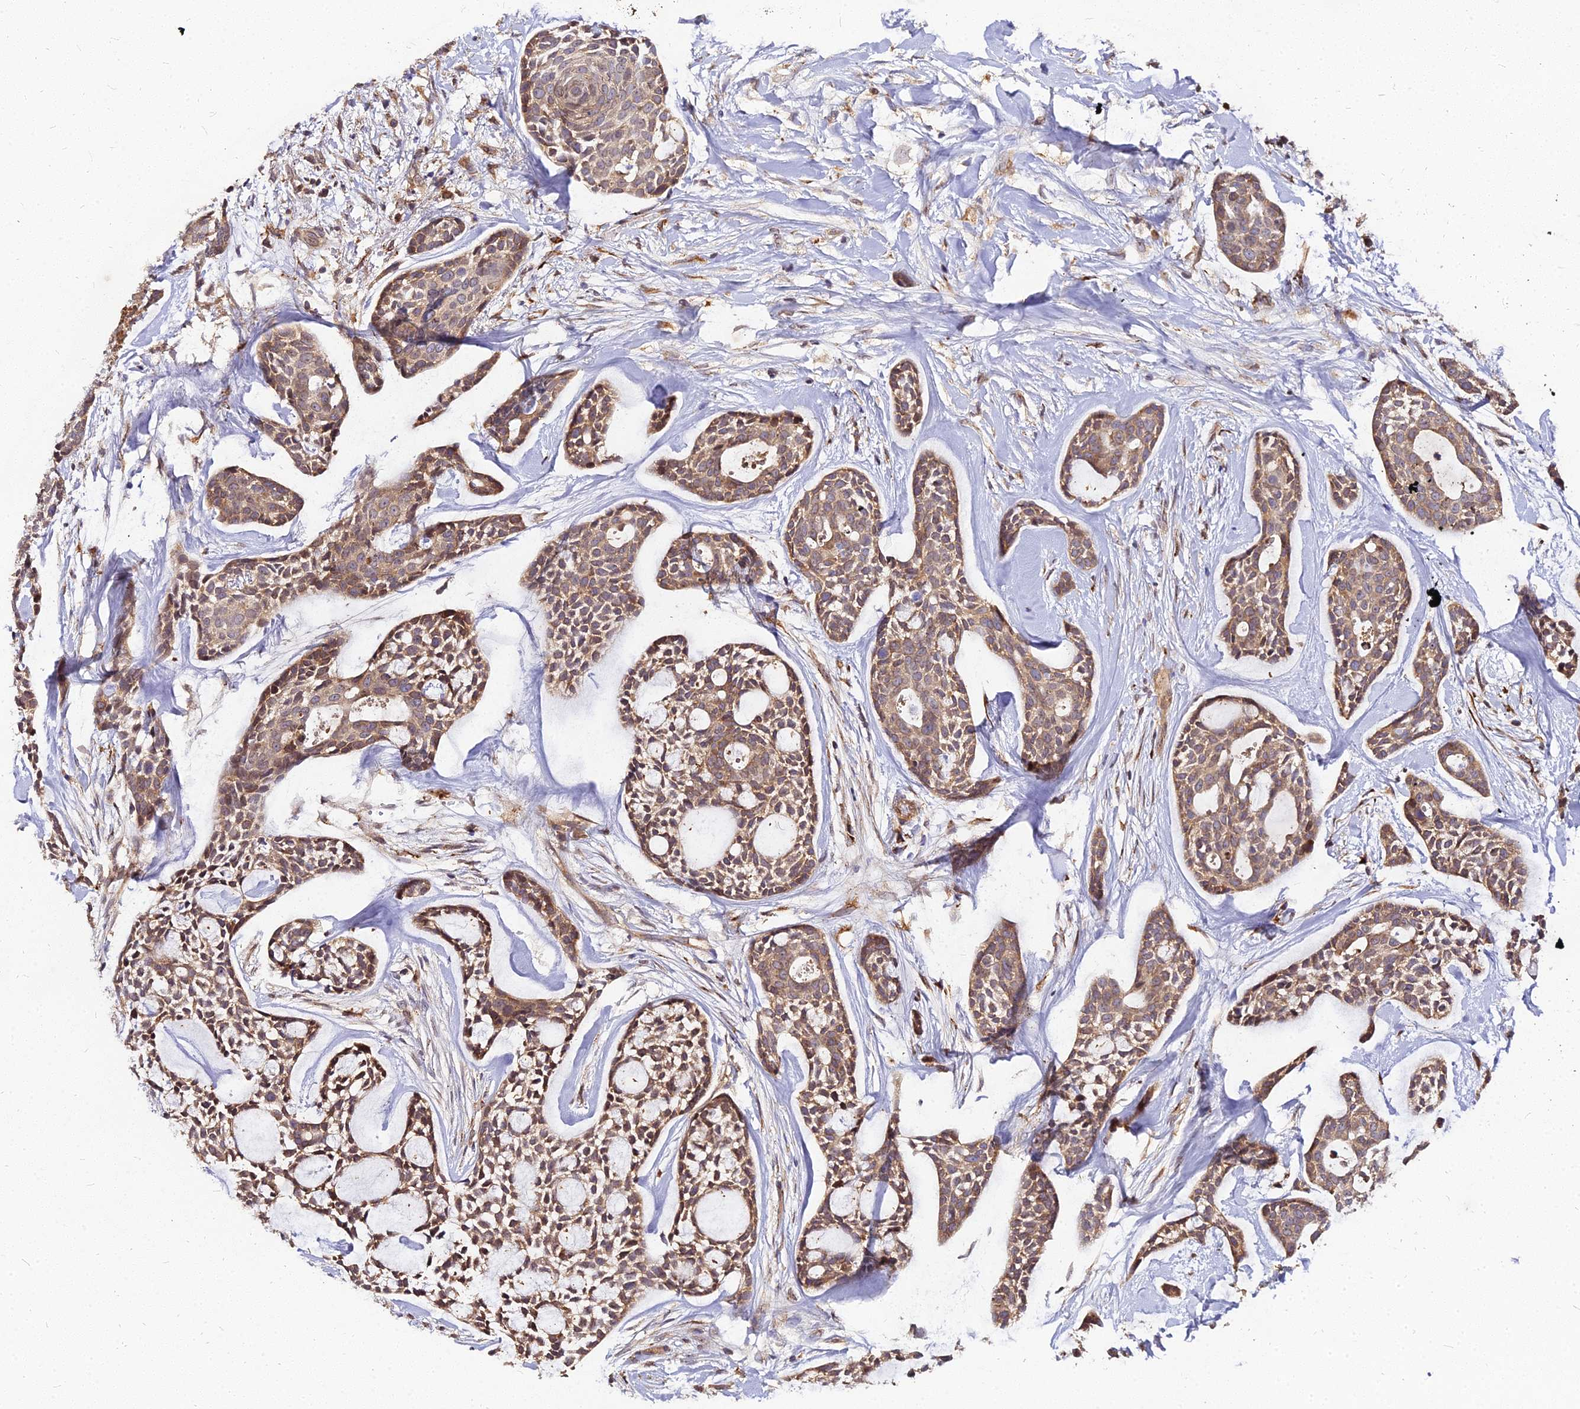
{"staining": {"intensity": "moderate", "quantity": ">75%", "location": "cytoplasmic/membranous"}, "tissue": "head and neck cancer", "cell_type": "Tumor cells", "image_type": "cancer", "snomed": [{"axis": "morphology", "description": "Adenocarcinoma, NOS"}, {"axis": "topography", "description": "Subcutis"}, {"axis": "topography", "description": "Head-Neck"}], "caption": "Immunohistochemistry (IHC) (DAB) staining of human head and neck cancer shows moderate cytoplasmic/membranous protein expression in about >75% of tumor cells.", "gene": "PDE4D", "patient": {"sex": "female", "age": 73}}